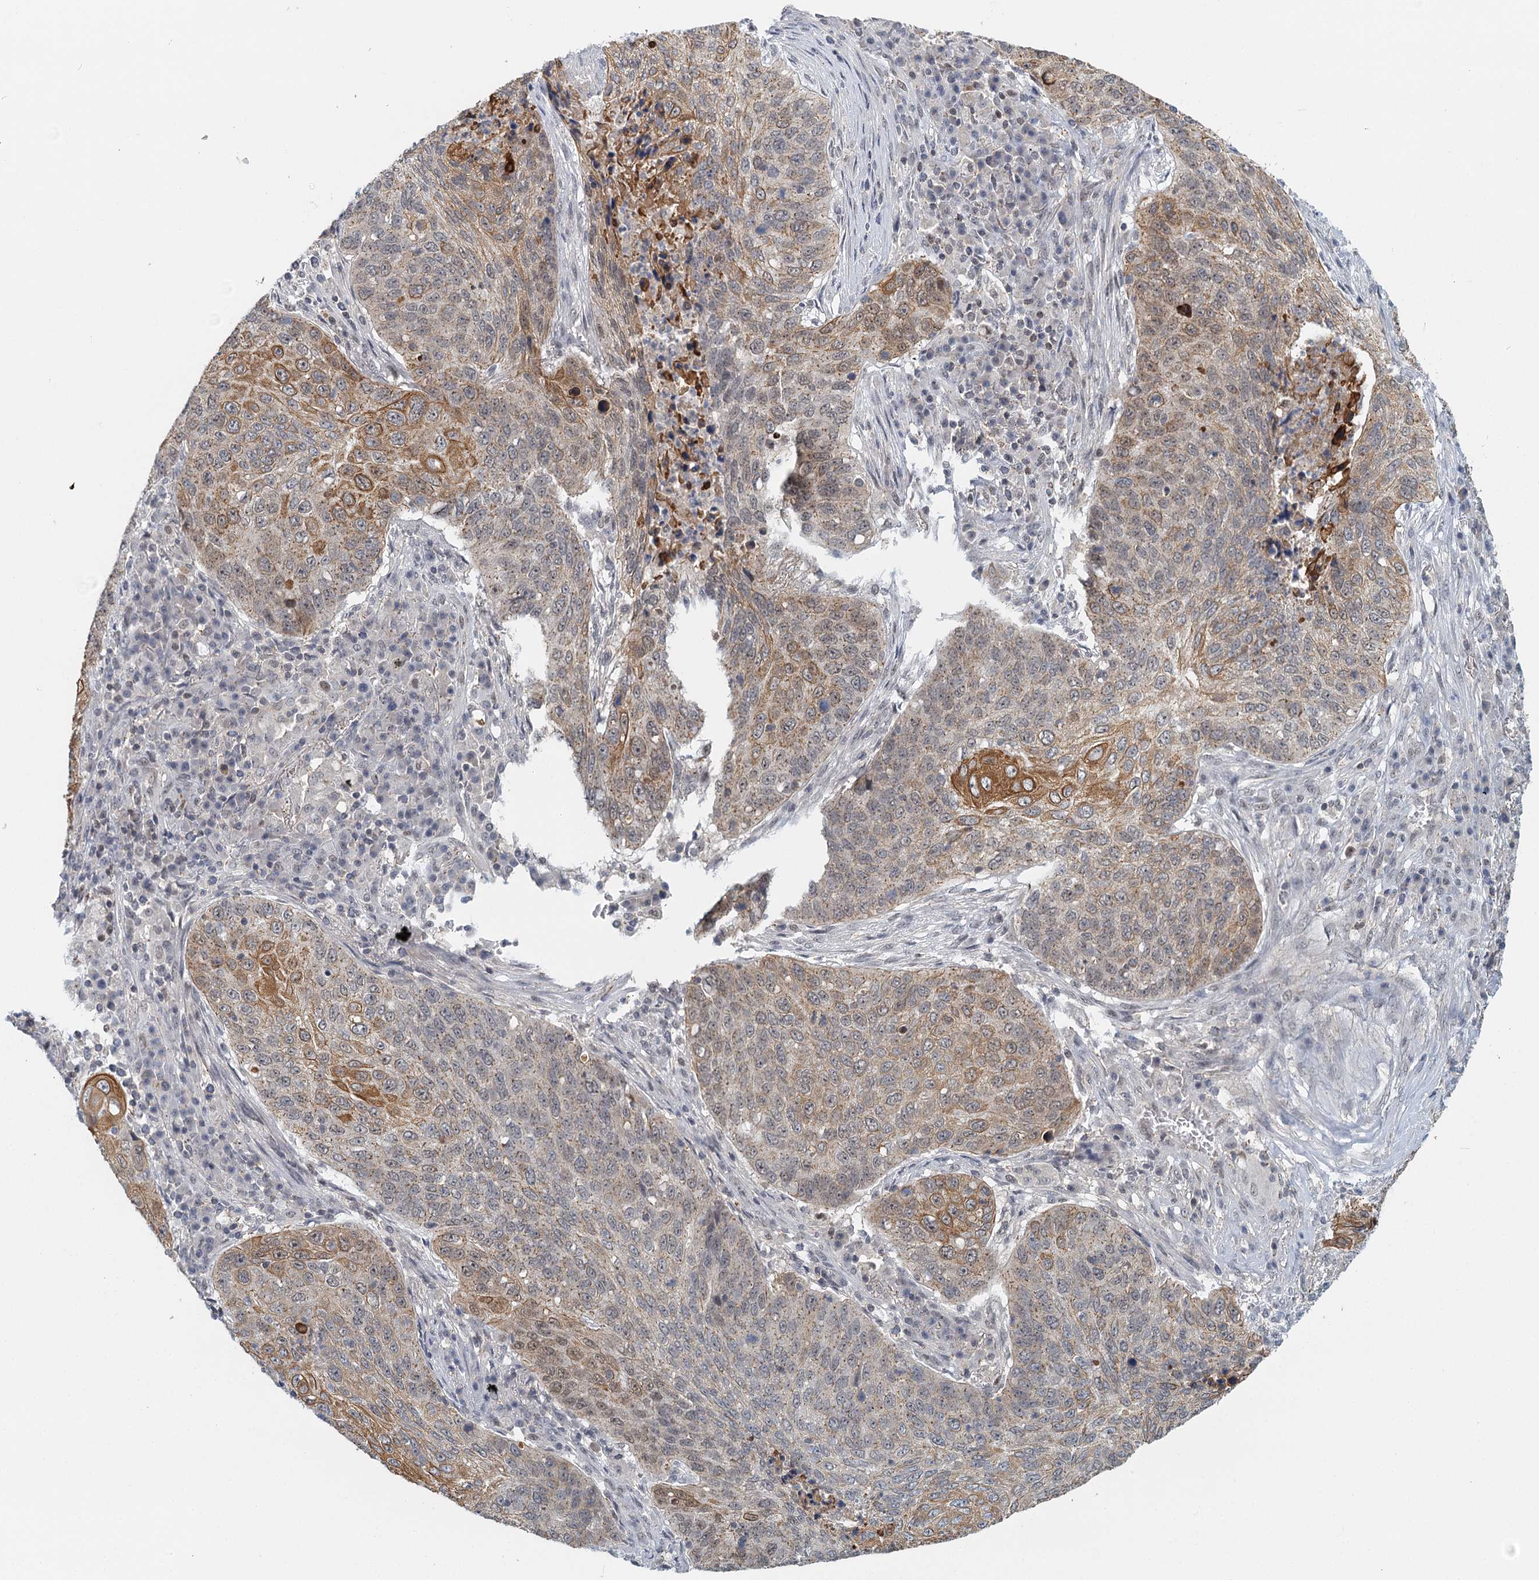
{"staining": {"intensity": "moderate", "quantity": "25%-75%", "location": "cytoplasmic/membranous"}, "tissue": "lung cancer", "cell_type": "Tumor cells", "image_type": "cancer", "snomed": [{"axis": "morphology", "description": "Squamous cell carcinoma, NOS"}, {"axis": "topography", "description": "Lung"}], "caption": "Lung cancer stained with a brown dye reveals moderate cytoplasmic/membranous positive staining in approximately 25%-75% of tumor cells.", "gene": "GPATCH11", "patient": {"sex": "female", "age": 63}}